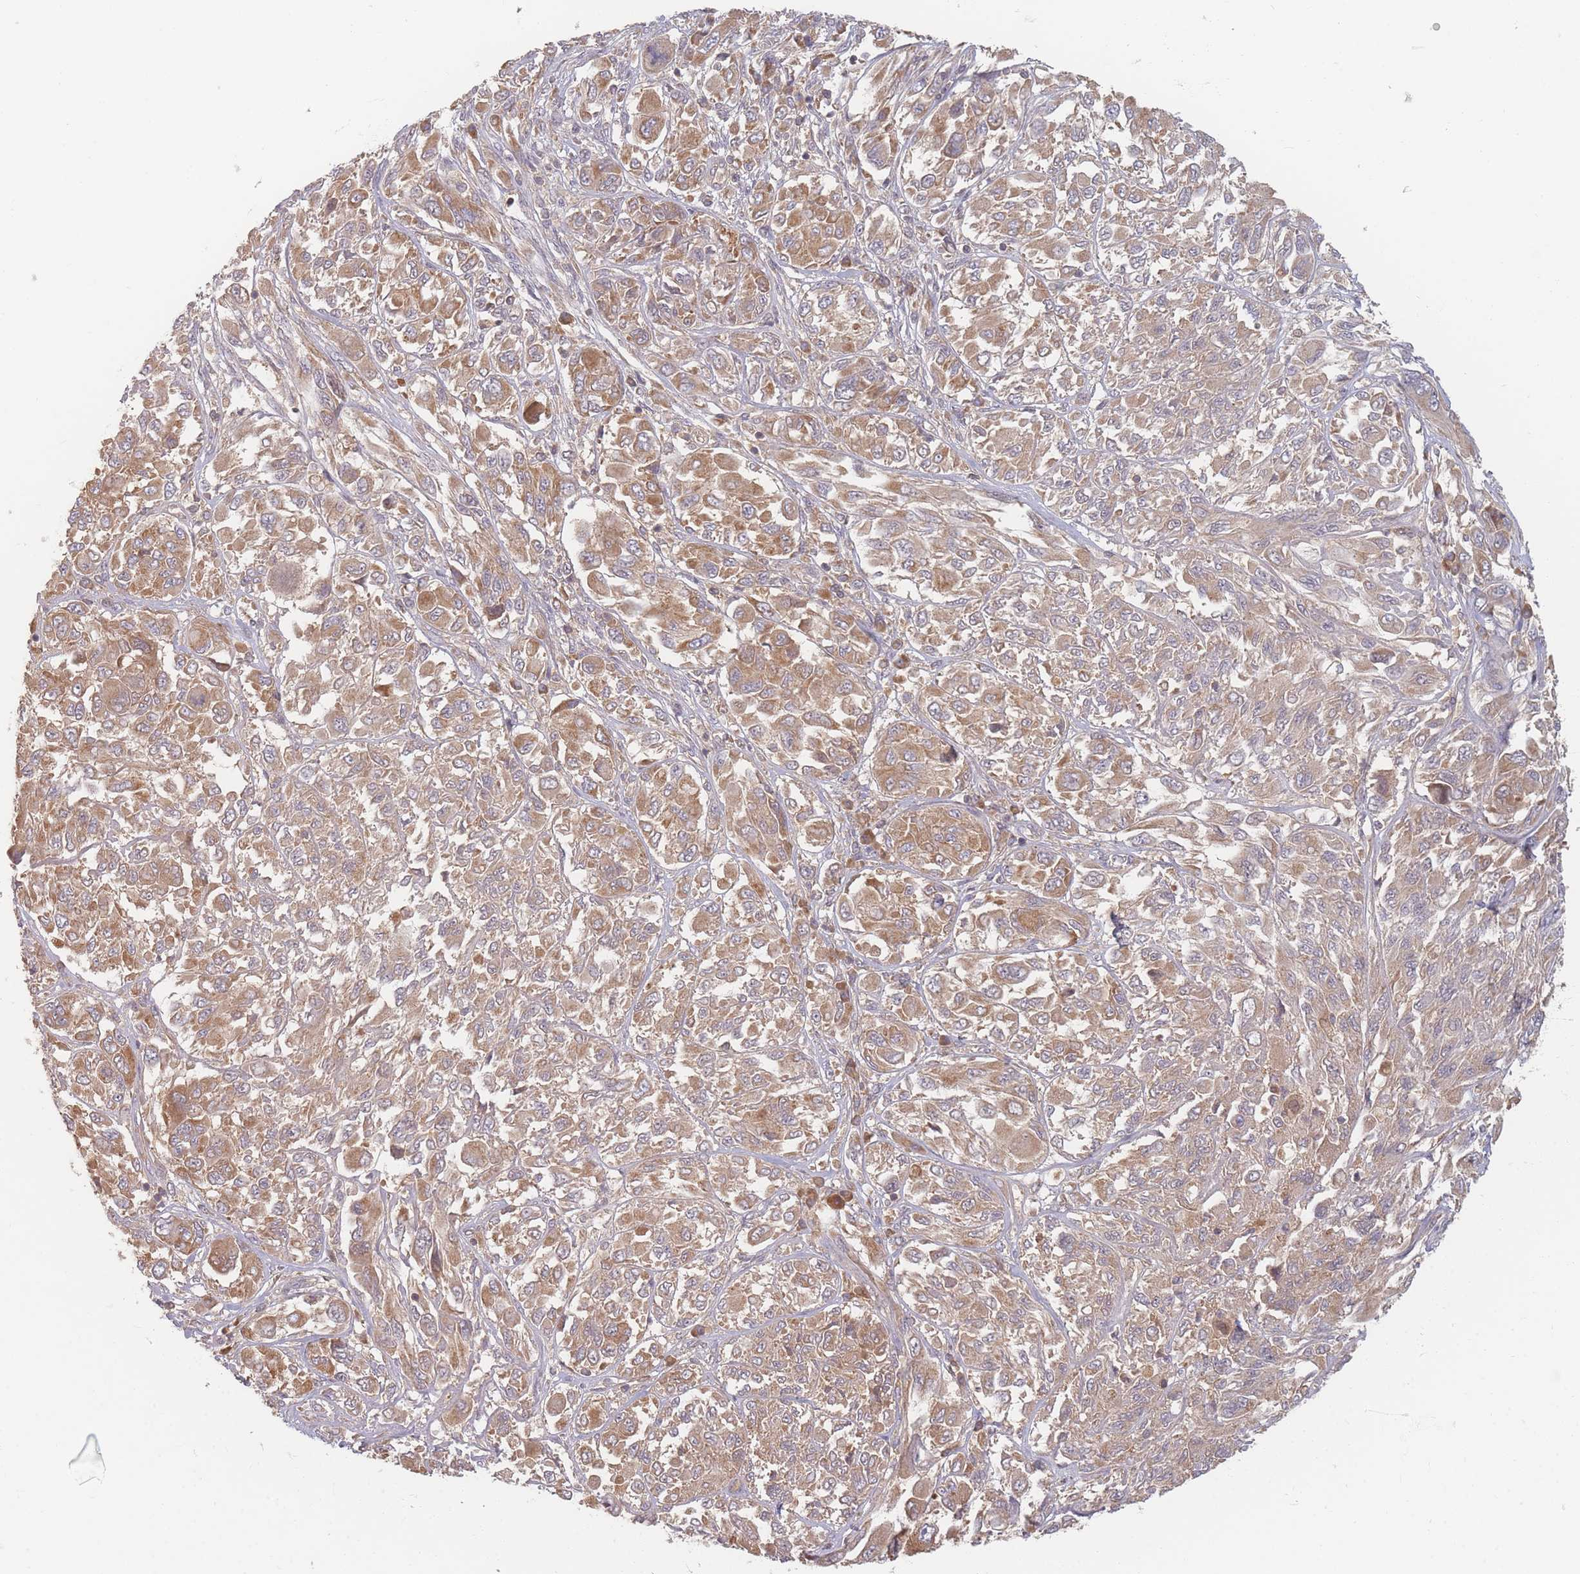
{"staining": {"intensity": "moderate", "quantity": ">75%", "location": "cytoplasmic/membranous"}, "tissue": "melanoma", "cell_type": "Tumor cells", "image_type": "cancer", "snomed": [{"axis": "morphology", "description": "Malignant melanoma, NOS"}, {"axis": "topography", "description": "Skin"}], "caption": "The micrograph demonstrates immunohistochemical staining of melanoma. There is moderate cytoplasmic/membranous staining is present in approximately >75% of tumor cells.", "gene": "SLC35F3", "patient": {"sex": "female", "age": 91}}